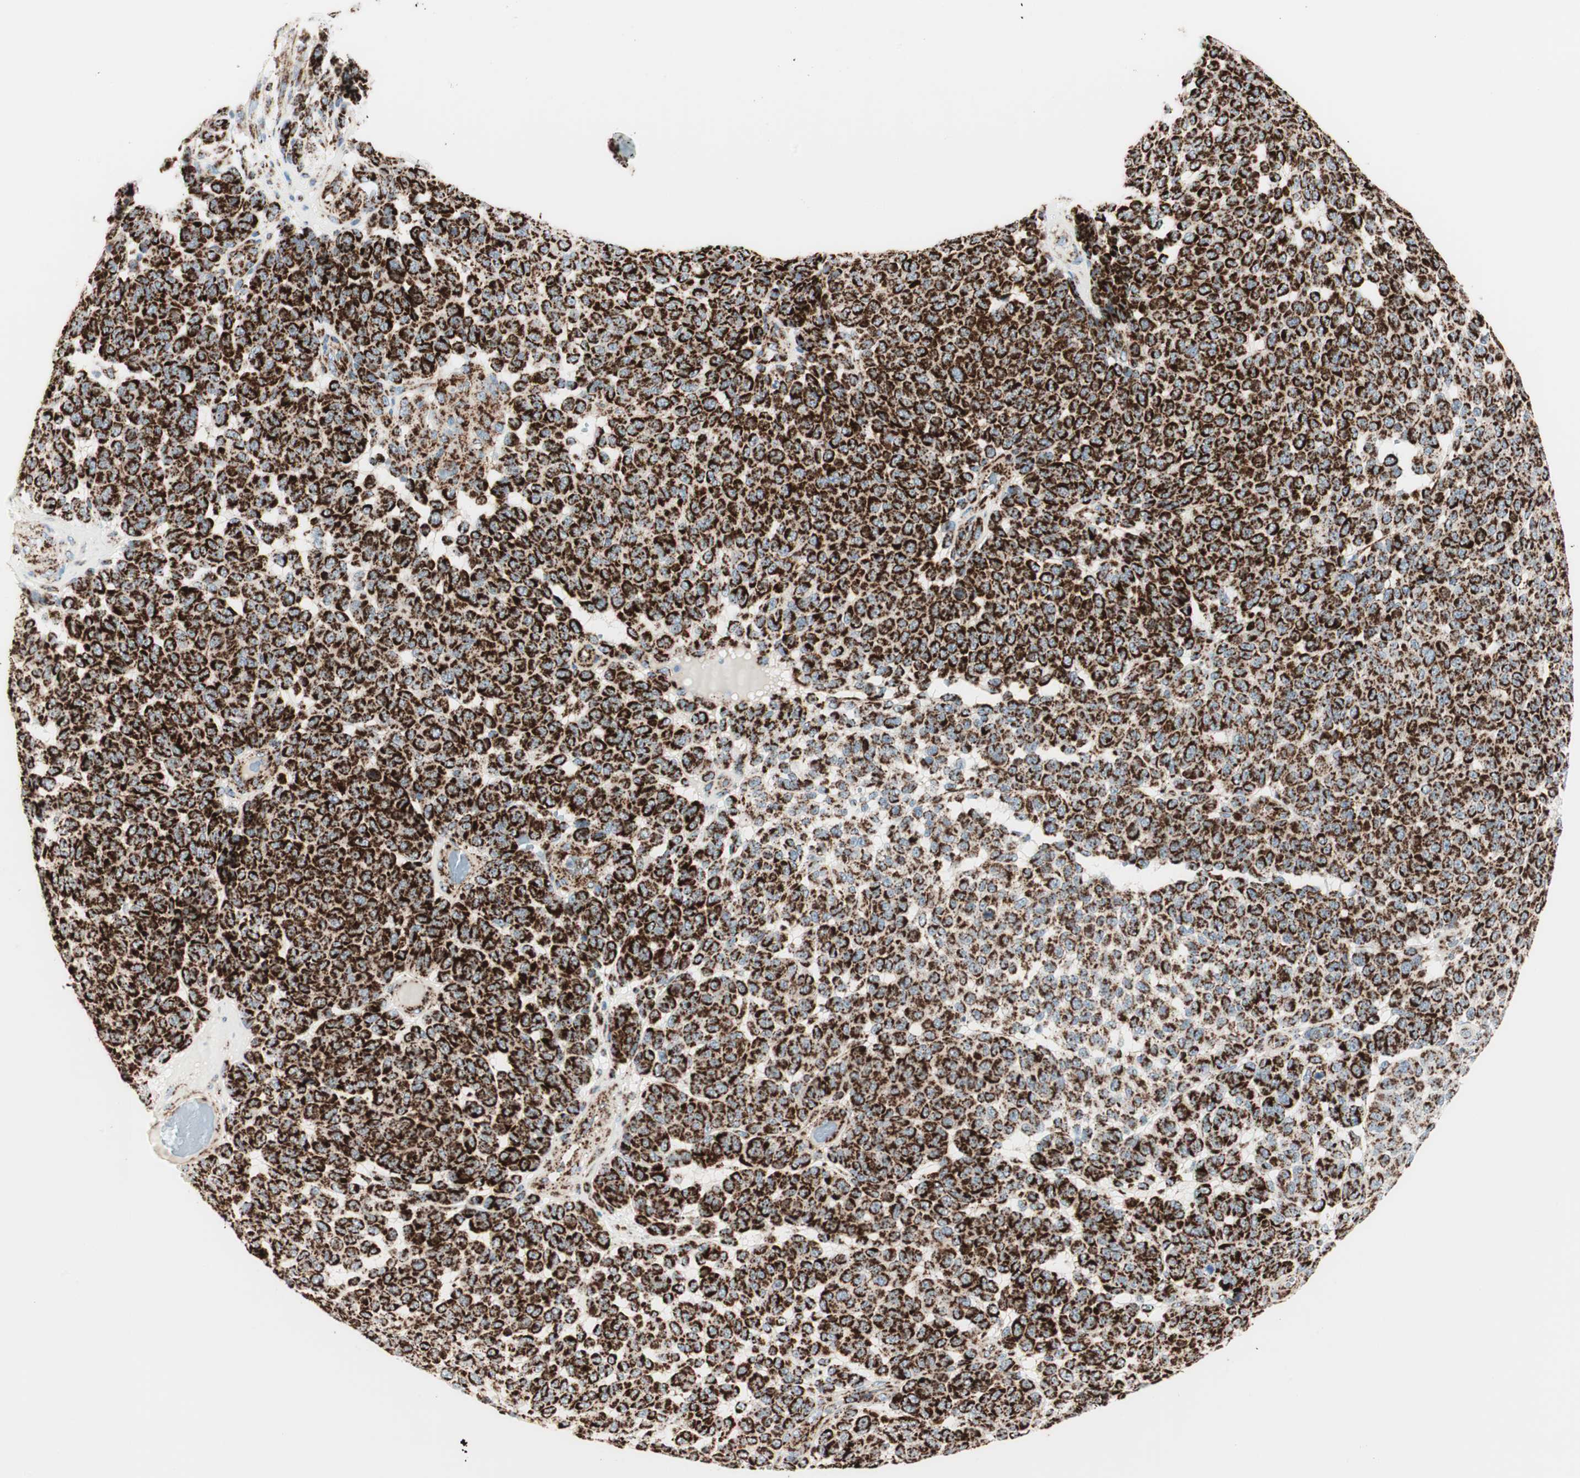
{"staining": {"intensity": "strong", "quantity": ">75%", "location": "cytoplasmic/membranous"}, "tissue": "melanoma", "cell_type": "Tumor cells", "image_type": "cancer", "snomed": [{"axis": "morphology", "description": "Malignant melanoma, NOS"}, {"axis": "topography", "description": "Skin"}], "caption": "Malignant melanoma tissue reveals strong cytoplasmic/membranous expression in about >75% of tumor cells The protein is shown in brown color, while the nuclei are stained blue.", "gene": "TOMM20", "patient": {"sex": "male", "age": 59}}